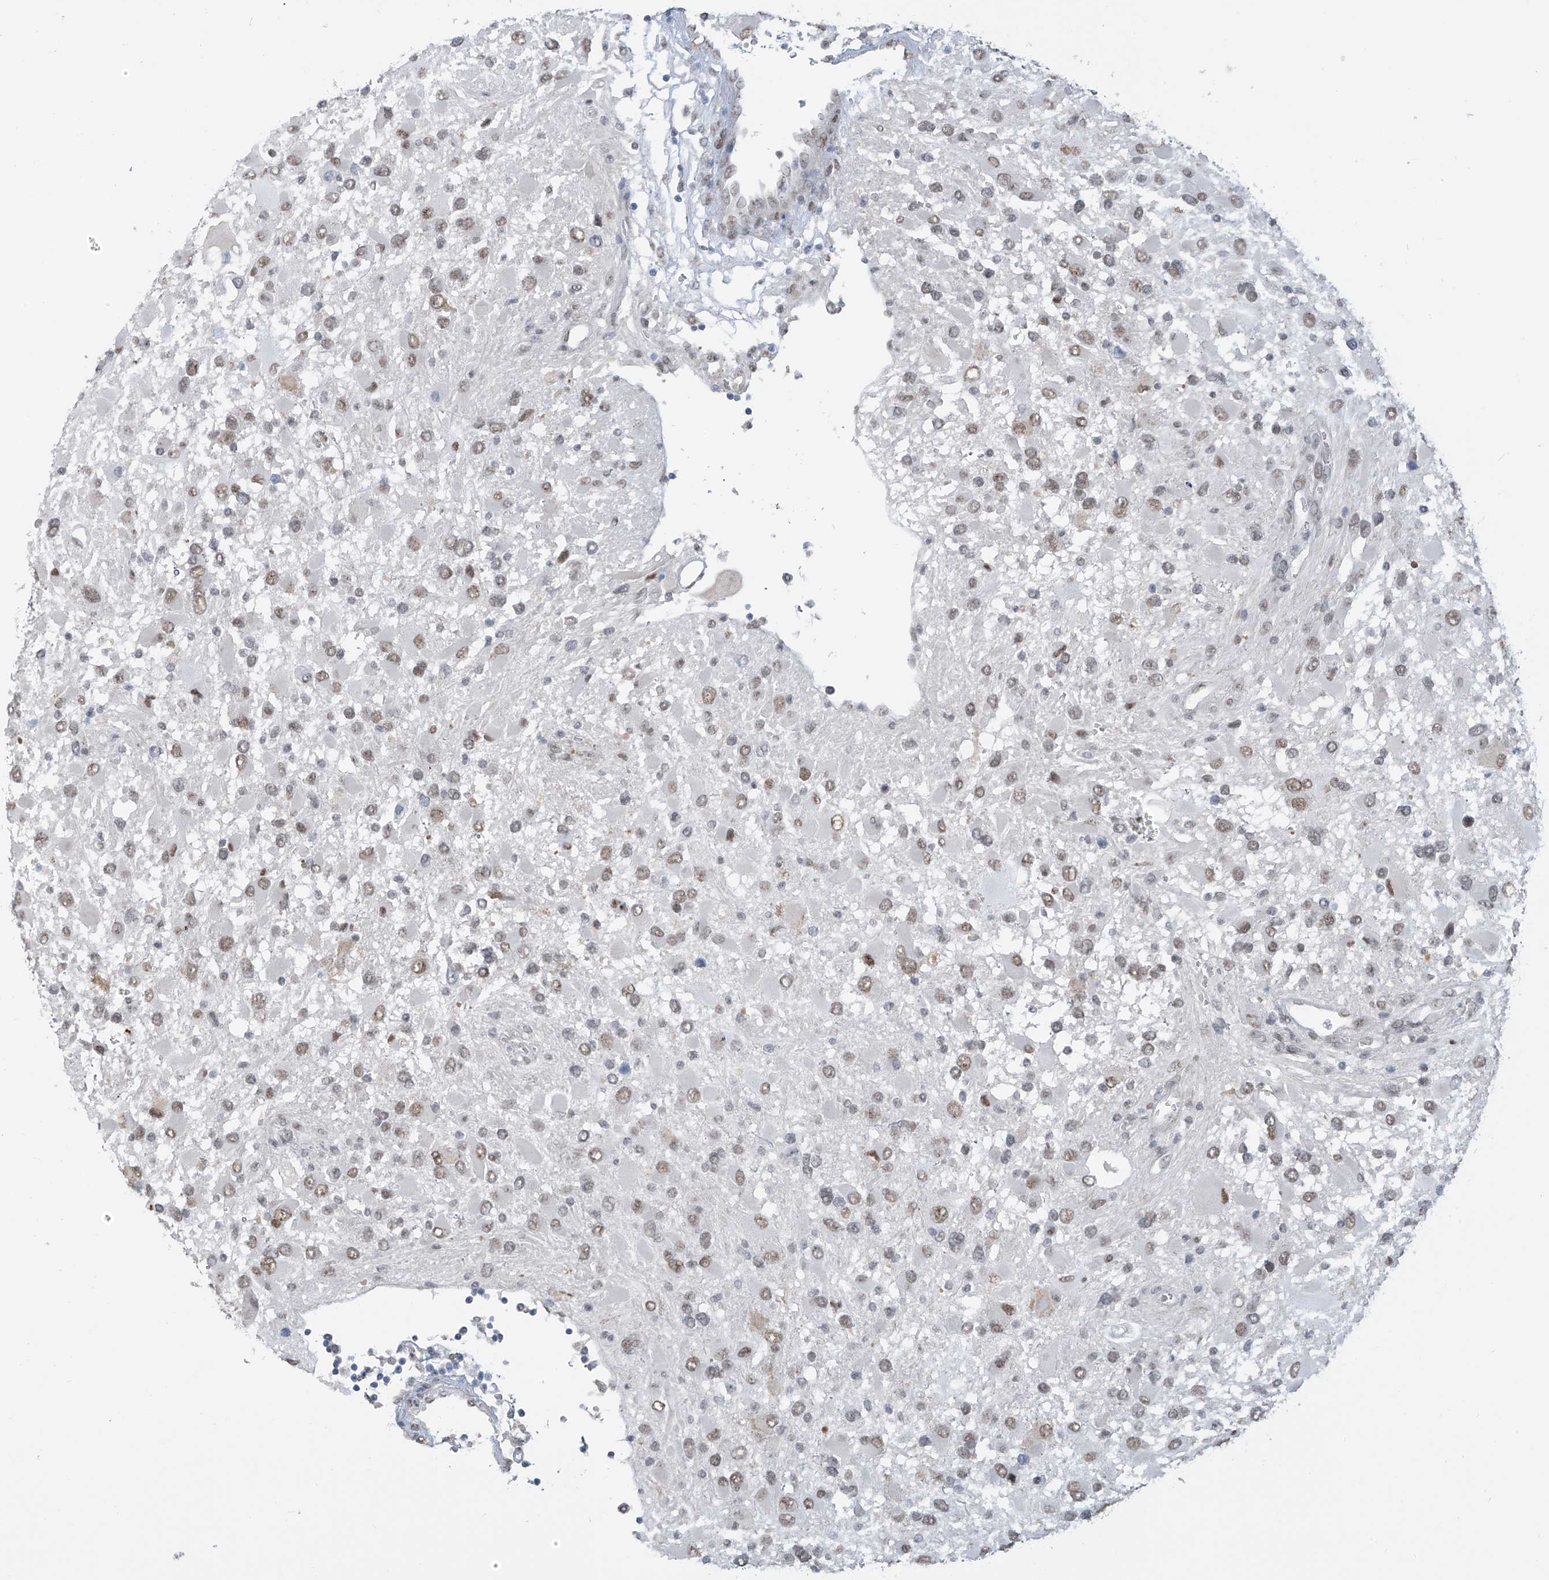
{"staining": {"intensity": "weak", "quantity": ">75%", "location": "nuclear"}, "tissue": "glioma", "cell_type": "Tumor cells", "image_type": "cancer", "snomed": [{"axis": "morphology", "description": "Glioma, malignant, High grade"}, {"axis": "topography", "description": "Brain"}], "caption": "High-power microscopy captured an immunohistochemistry photomicrograph of high-grade glioma (malignant), revealing weak nuclear staining in about >75% of tumor cells.", "gene": "MCM9", "patient": {"sex": "male", "age": 53}}